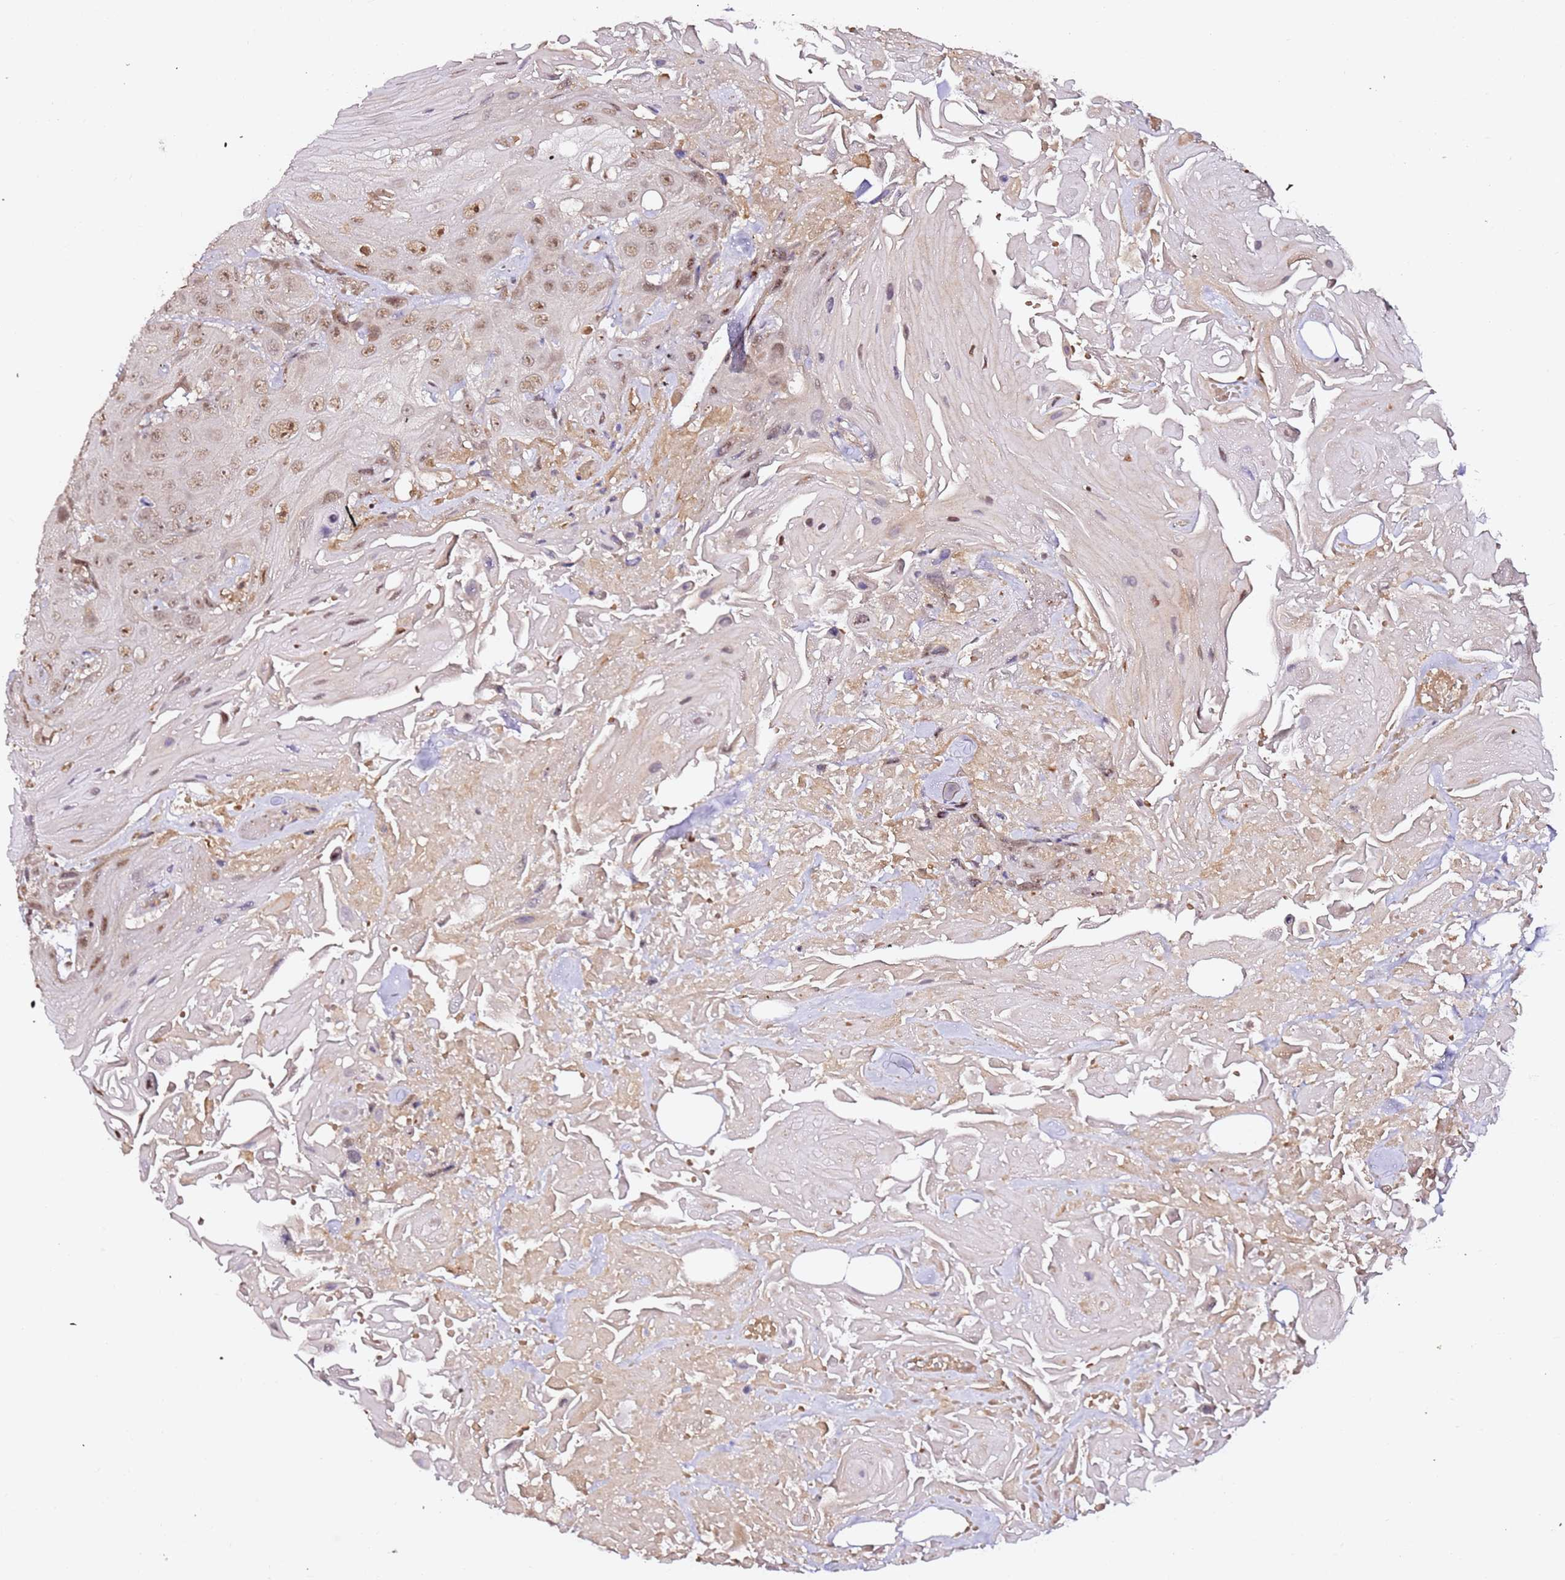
{"staining": {"intensity": "moderate", "quantity": ">75%", "location": "nuclear"}, "tissue": "head and neck cancer", "cell_type": "Tumor cells", "image_type": "cancer", "snomed": [{"axis": "morphology", "description": "Squamous cell carcinoma, NOS"}, {"axis": "topography", "description": "Head-Neck"}], "caption": "Protein expression analysis of squamous cell carcinoma (head and neck) demonstrates moderate nuclear staining in approximately >75% of tumor cells. The protein is stained brown, and the nuclei are stained in blue (DAB IHC with brightfield microscopy, high magnification).", "gene": "OR5V1", "patient": {"sex": "male", "age": 81}}